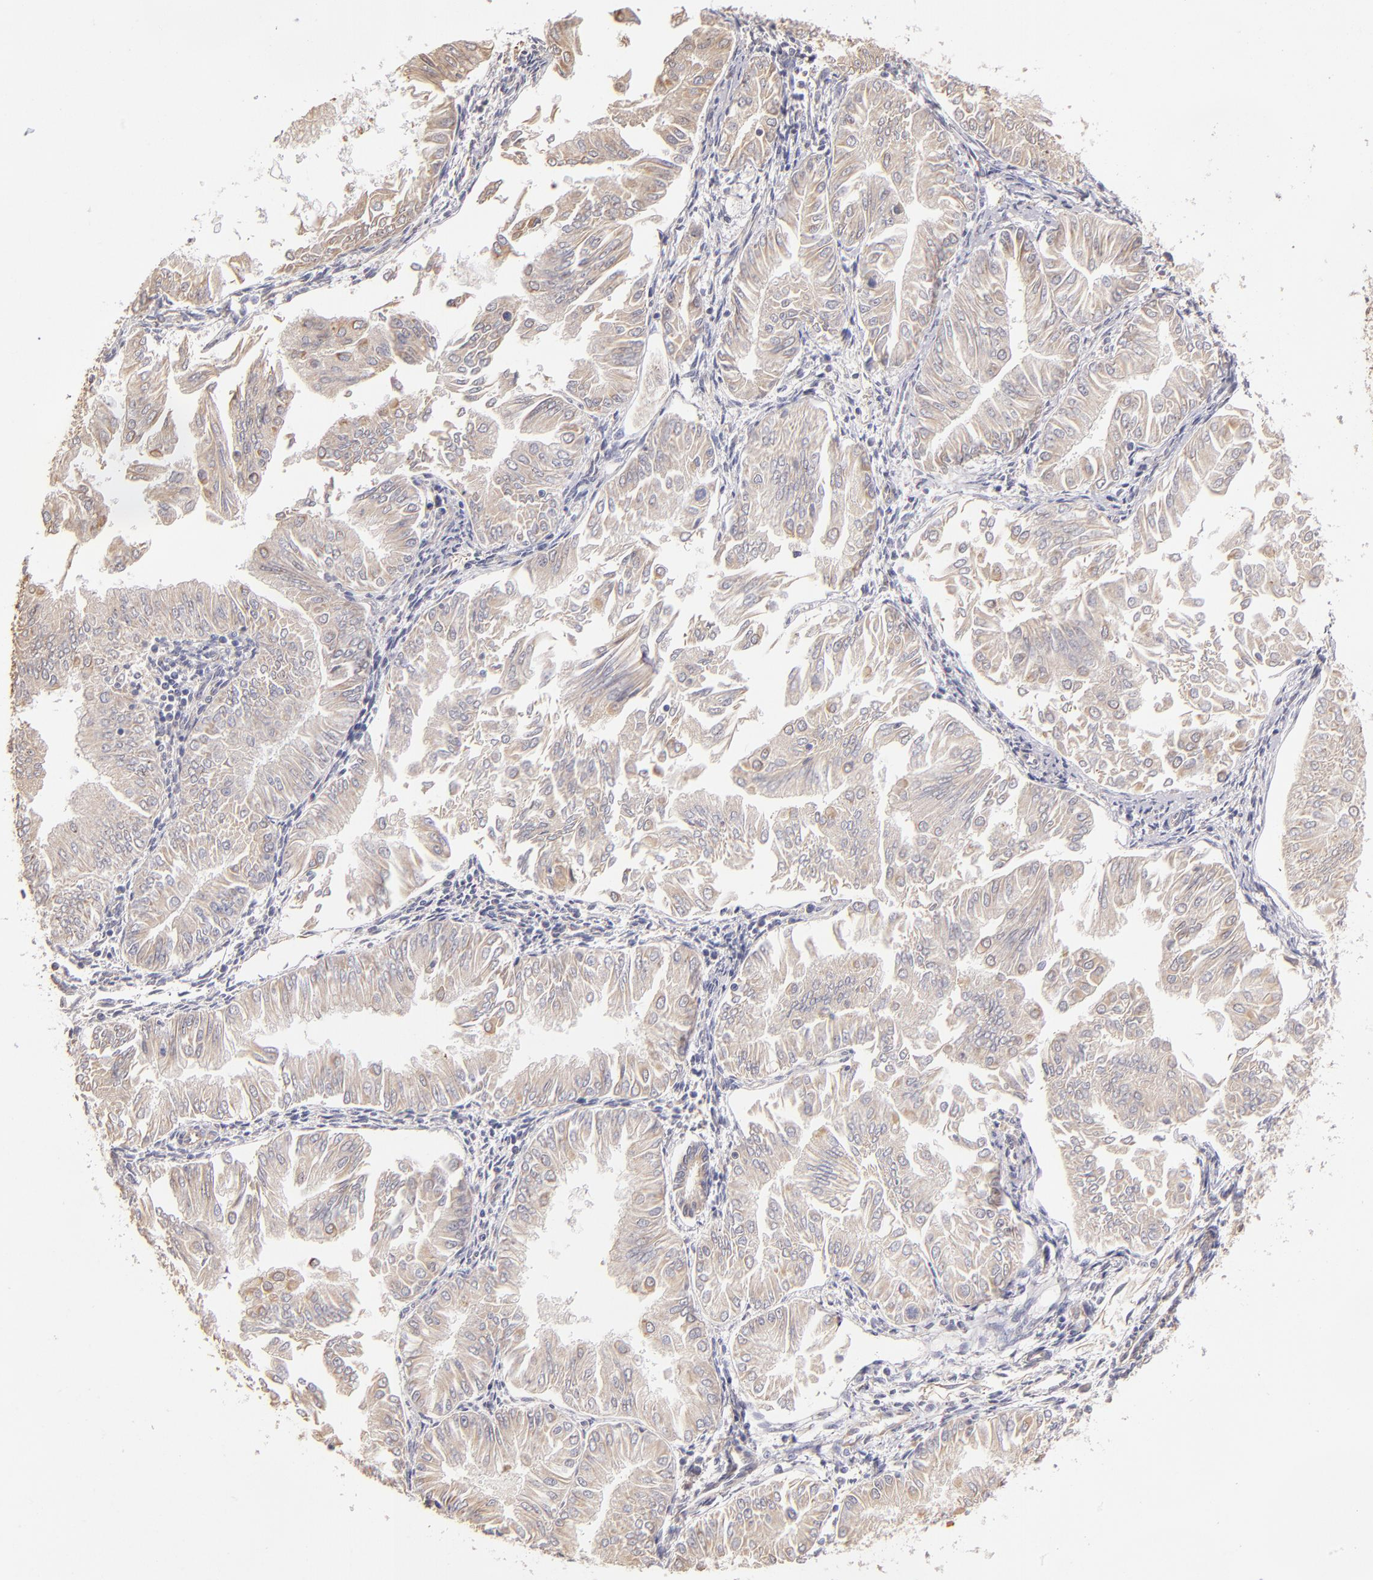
{"staining": {"intensity": "weak", "quantity": ">75%", "location": "cytoplasmic/membranous"}, "tissue": "endometrial cancer", "cell_type": "Tumor cells", "image_type": "cancer", "snomed": [{"axis": "morphology", "description": "Adenocarcinoma, NOS"}, {"axis": "topography", "description": "Endometrium"}], "caption": "Adenocarcinoma (endometrial) tissue displays weak cytoplasmic/membranous positivity in about >75% of tumor cells, visualized by immunohistochemistry.", "gene": "ABCC1", "patient": {"sex": "female", "age": 53}}